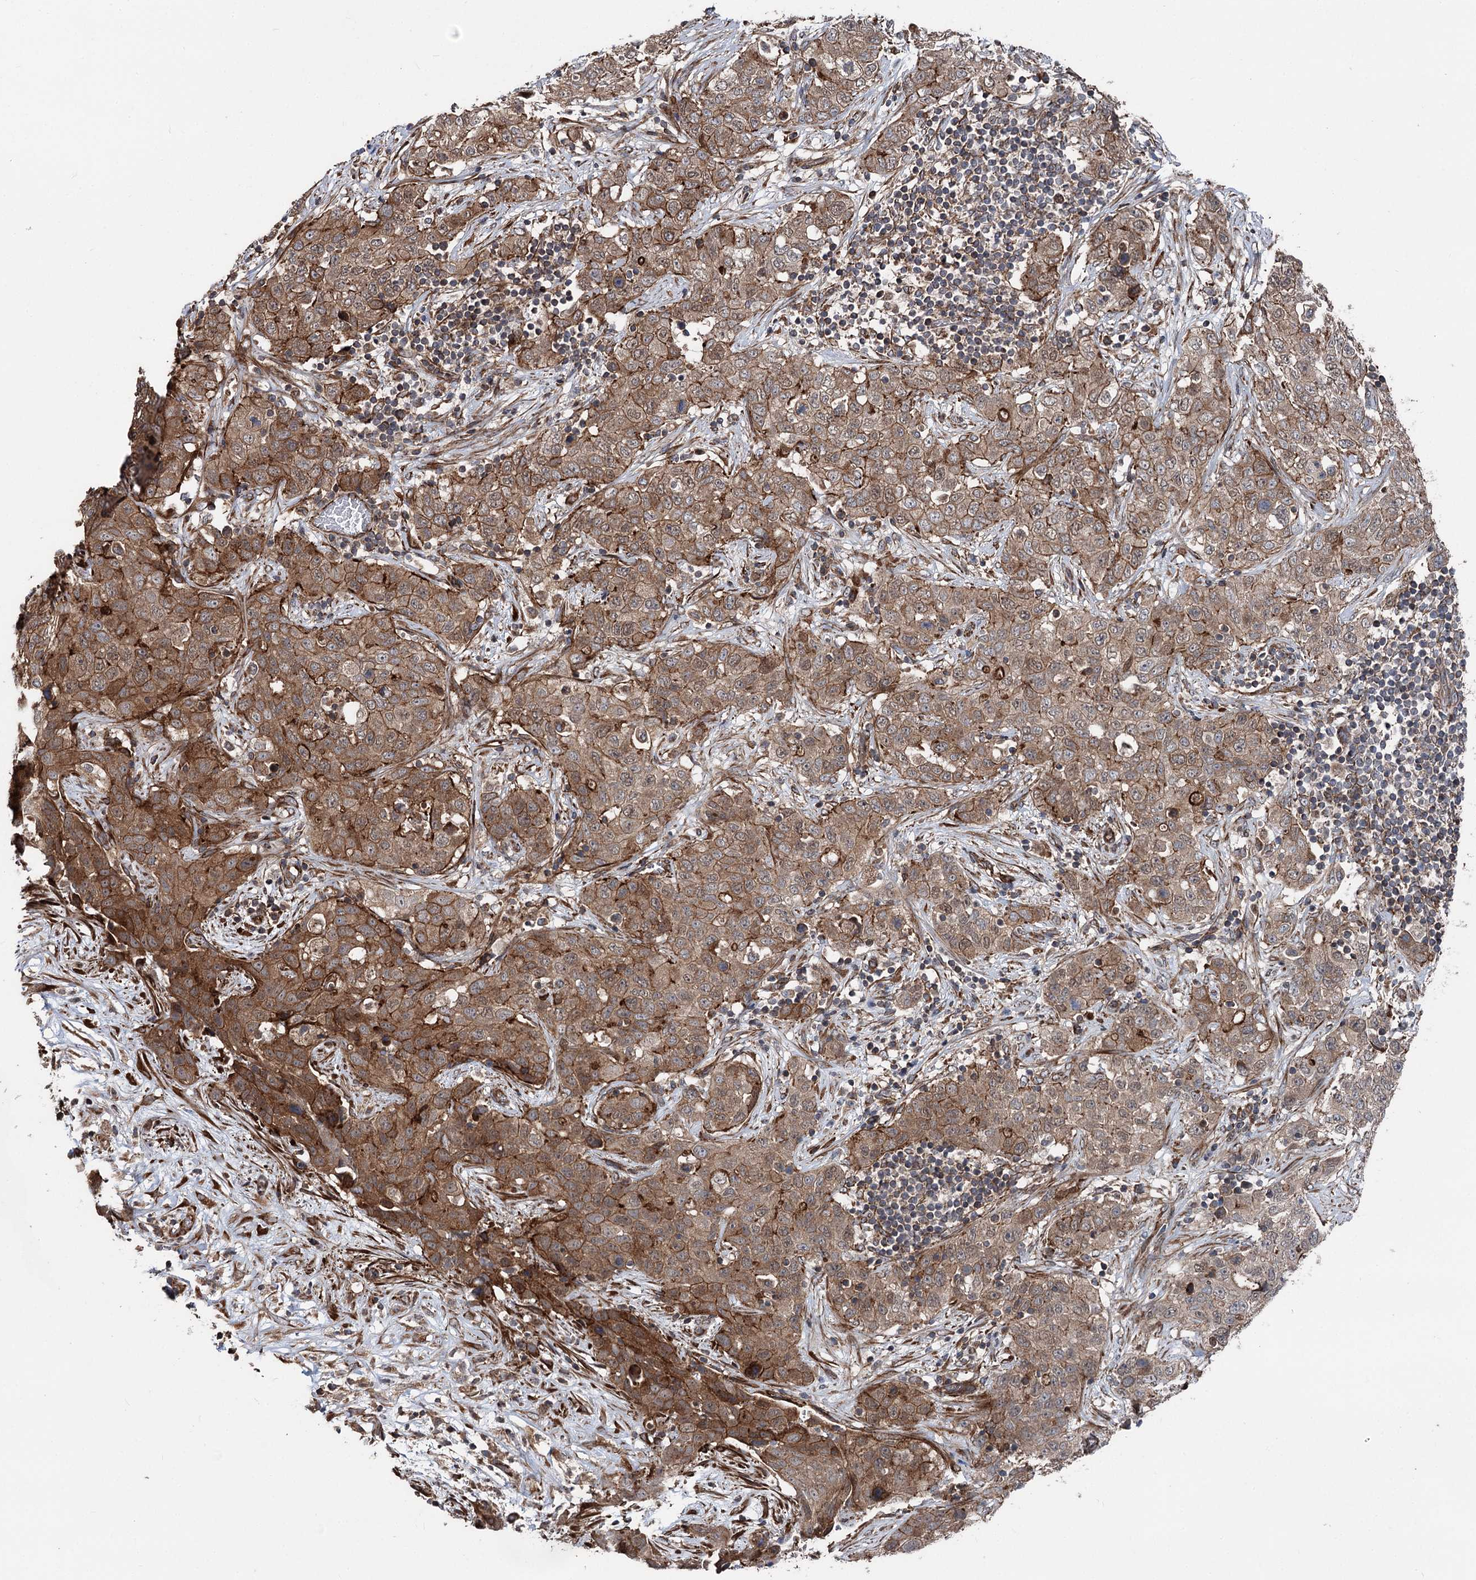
{"staining": {"intensity": "strong", "quantity": ">75%", "location": "cytoplasmic/membranous"}, "tissue": "stomach cancer", "cell_type": "Tumor cells", "image_type": "cancer", "snomed": [{"axis": "morphology", "description": "Normal tissue, NOS"}, {"axis": "morphology", "description": "Adenocarcinoma, NOS"}, {"axis": "topography", "description": "Lymph node"}, {"axis": "topography", "description": "Stomach"}], "caption": "This histopathology image shows immunohistochemistry (IHC) staining of stomach cancer, with high strong cytoplasmic/membranous positivity in about >75% of tumor cells.", "gene": "ITFG2", "patient": {"sex": "male", "age": 48}}